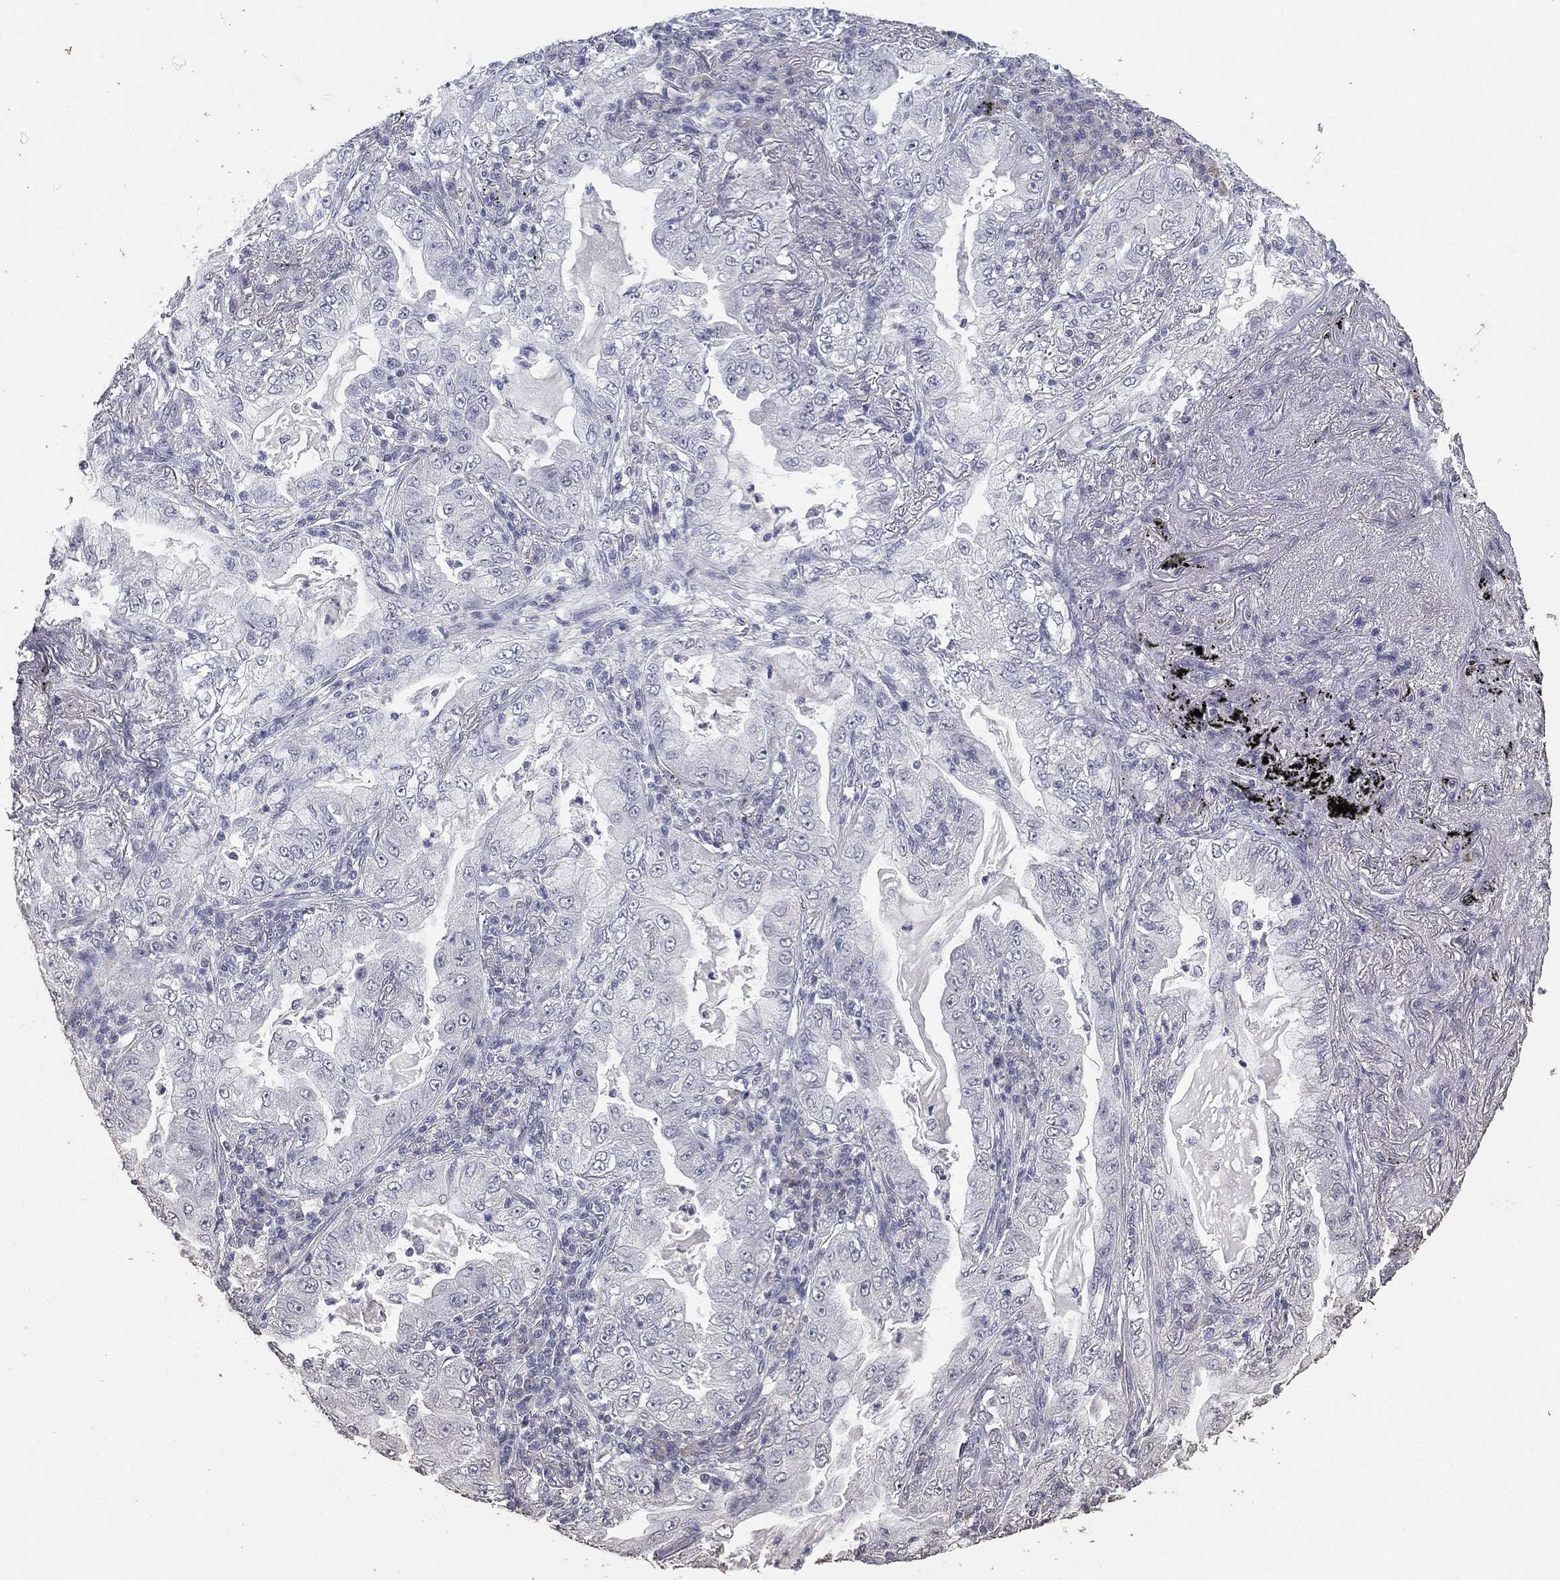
{"staining": {"intensity": "negative", "quantity": "none", "location": "none"}, "tissue": "lung cancer", "cell_type": "Tumor cells", "image_type": "cancer", "snomed": [{"axis": "morphology", "description": "Adenocarcinoma, NOS"}, {"axis": "topography", "description": "Lung"}], "caption": "There is no significant staining in tumor cells of adenocarcinoma (lung).", "gene": "DSG1", "patient": {"sex": "female", "age": 73}}